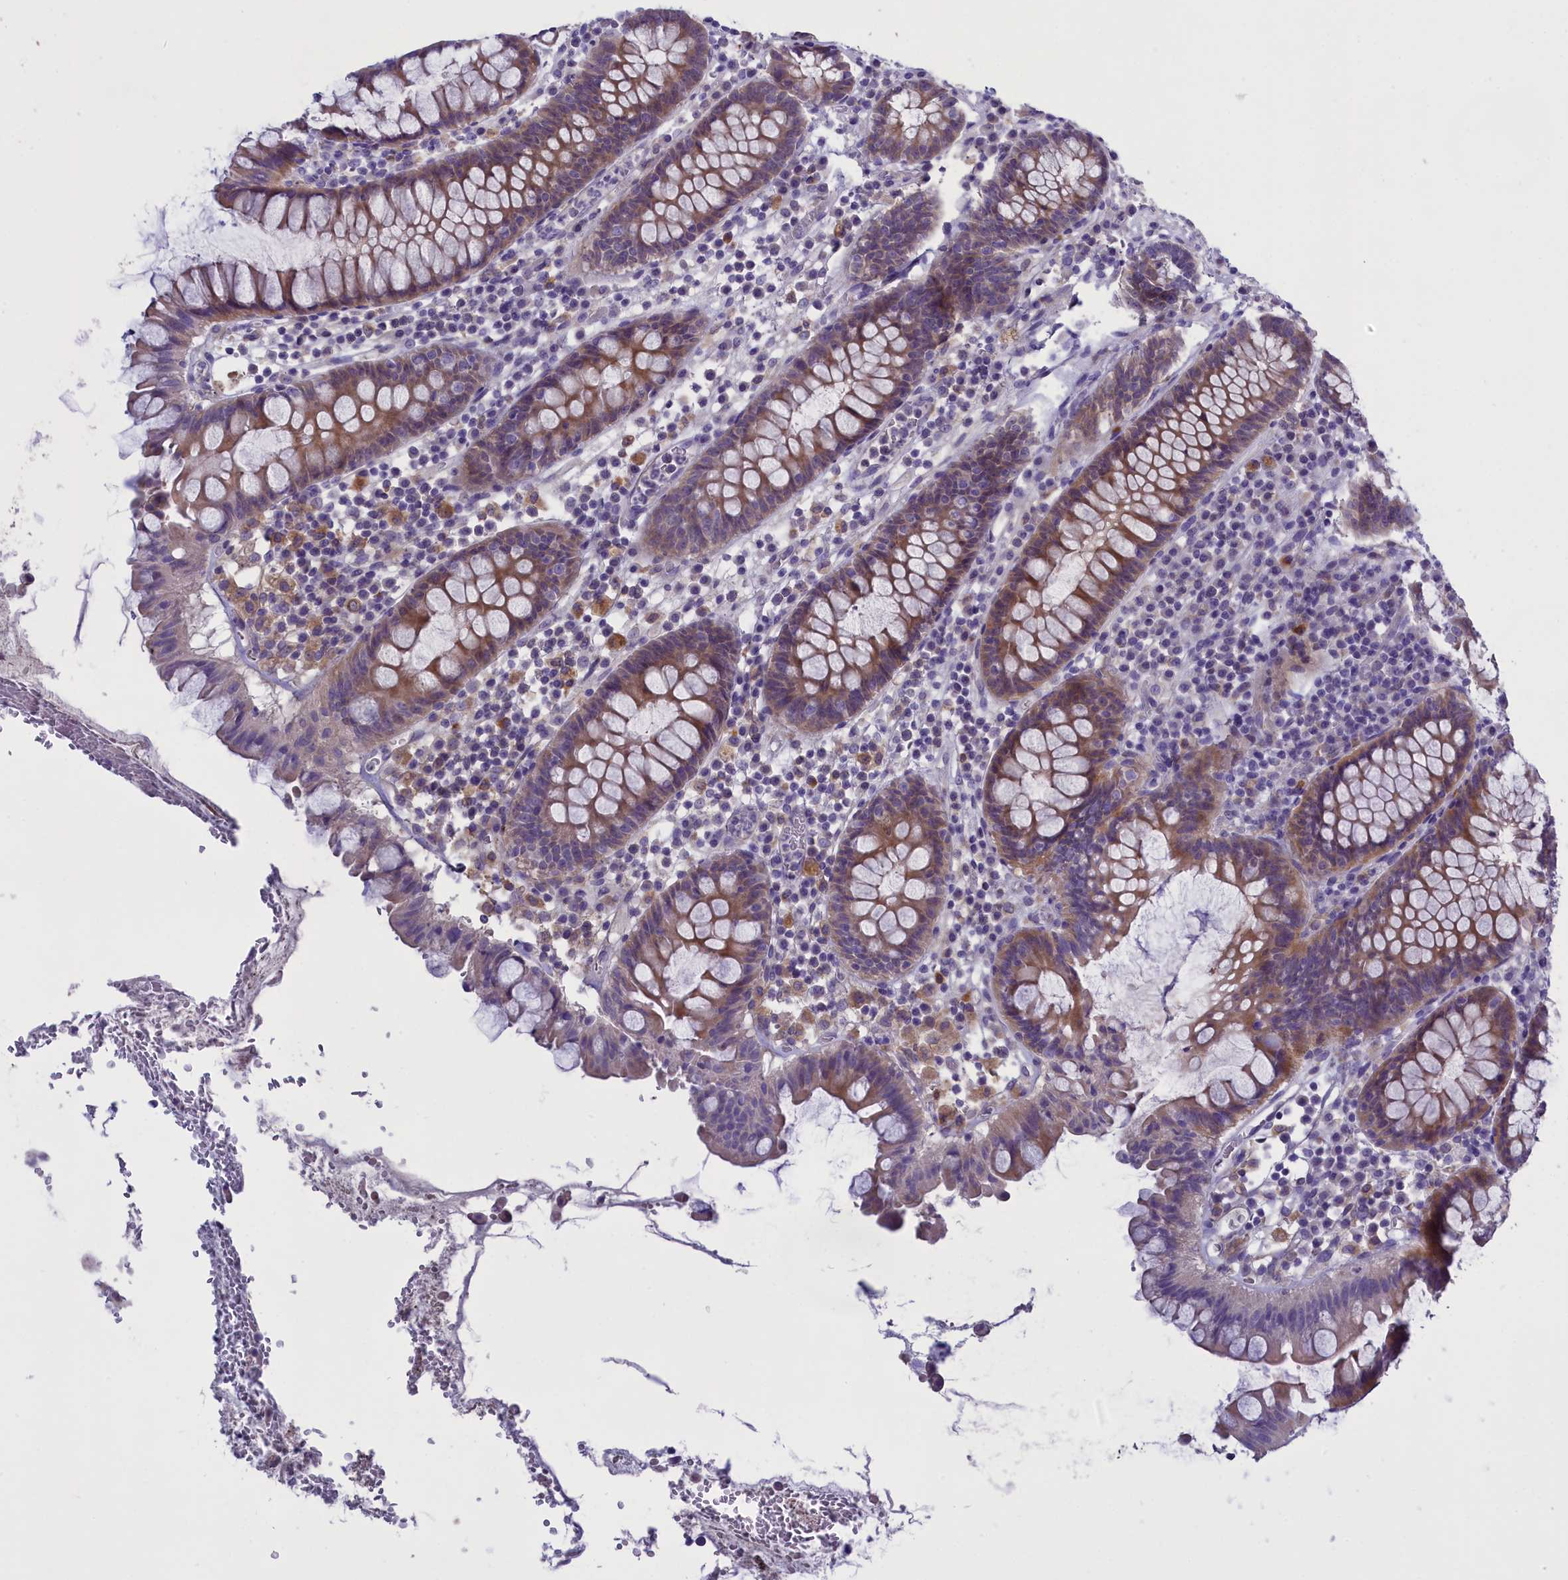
{"staining": {"intensity": "moderate", "quantity": ">75%", "location": "cytoplasmic/membranous"}, "tissue": "colorectal cancer", "cell_type": "Tumor cells", "image_type": "cancer", "snomed": [{"axis": "morphology", "description": "Normal tissue, NOS"}, {"axis": "morphology", "description": "Adenocarcinoma, NOS"}, {"axis": "topography", "description": "Colon"}], "caption": "IHC micrograph of human adenocarcinoma (colorectal) stained for a protein (brown), which demonstrates medium levels of moderate cytoplasmic/membranous positivity in approximately >75% of tumor cells.", "gene": "ENPP6", "patient": {"sex": "female", "age": 75}}